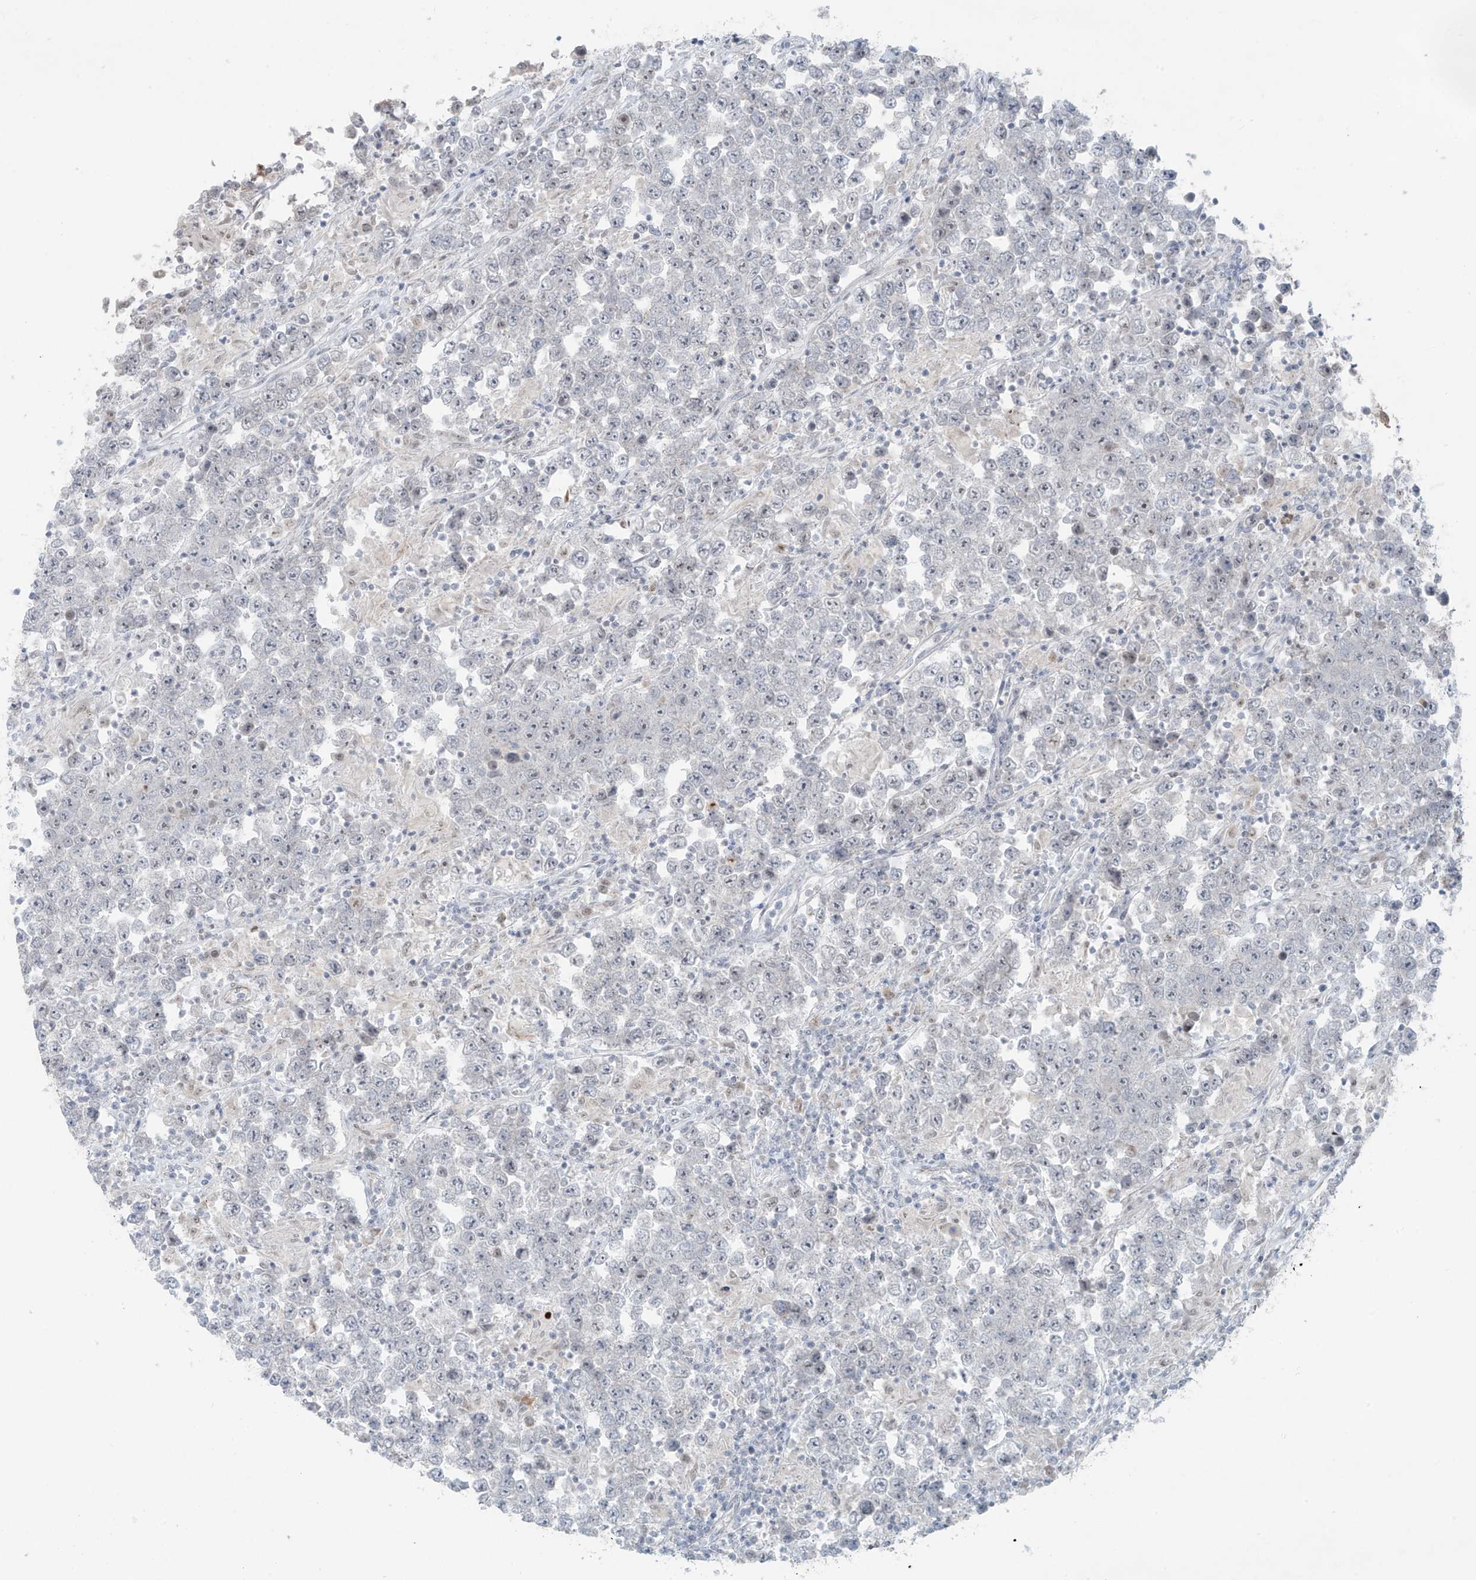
{"staining": {"intensity": "negative", "quantity": "none", "location": "none"}, "tissue": "testis cancer", "cell_type": "Tumor cells", "image_type": "cancer", "snomed": [{"axis": "morphology", "description": "Normal tissue, NOS"}, {"axis": "morphology", "description": "Urothelial carcinoma, High grade"}, {"axis": "morphology", "description": "Seminoma, NOS"}, {"axis": "morphology", "description": "Carcinoma, Embryonal, NOS"}, {"axis": "topography", "description": "Urinary bladder"}, {"axis": "topography", "description": "Testis"}], "caption": "This micrograph is of testis cancer (seminoma) stained with immunohistochemistry (IHC) to label a protein in brown with the nuclei are counter-stained blue. There is no staining in tumor cells.", "gene": "RASGEF1A", "patient": {"sex": "male", "age": 41}}